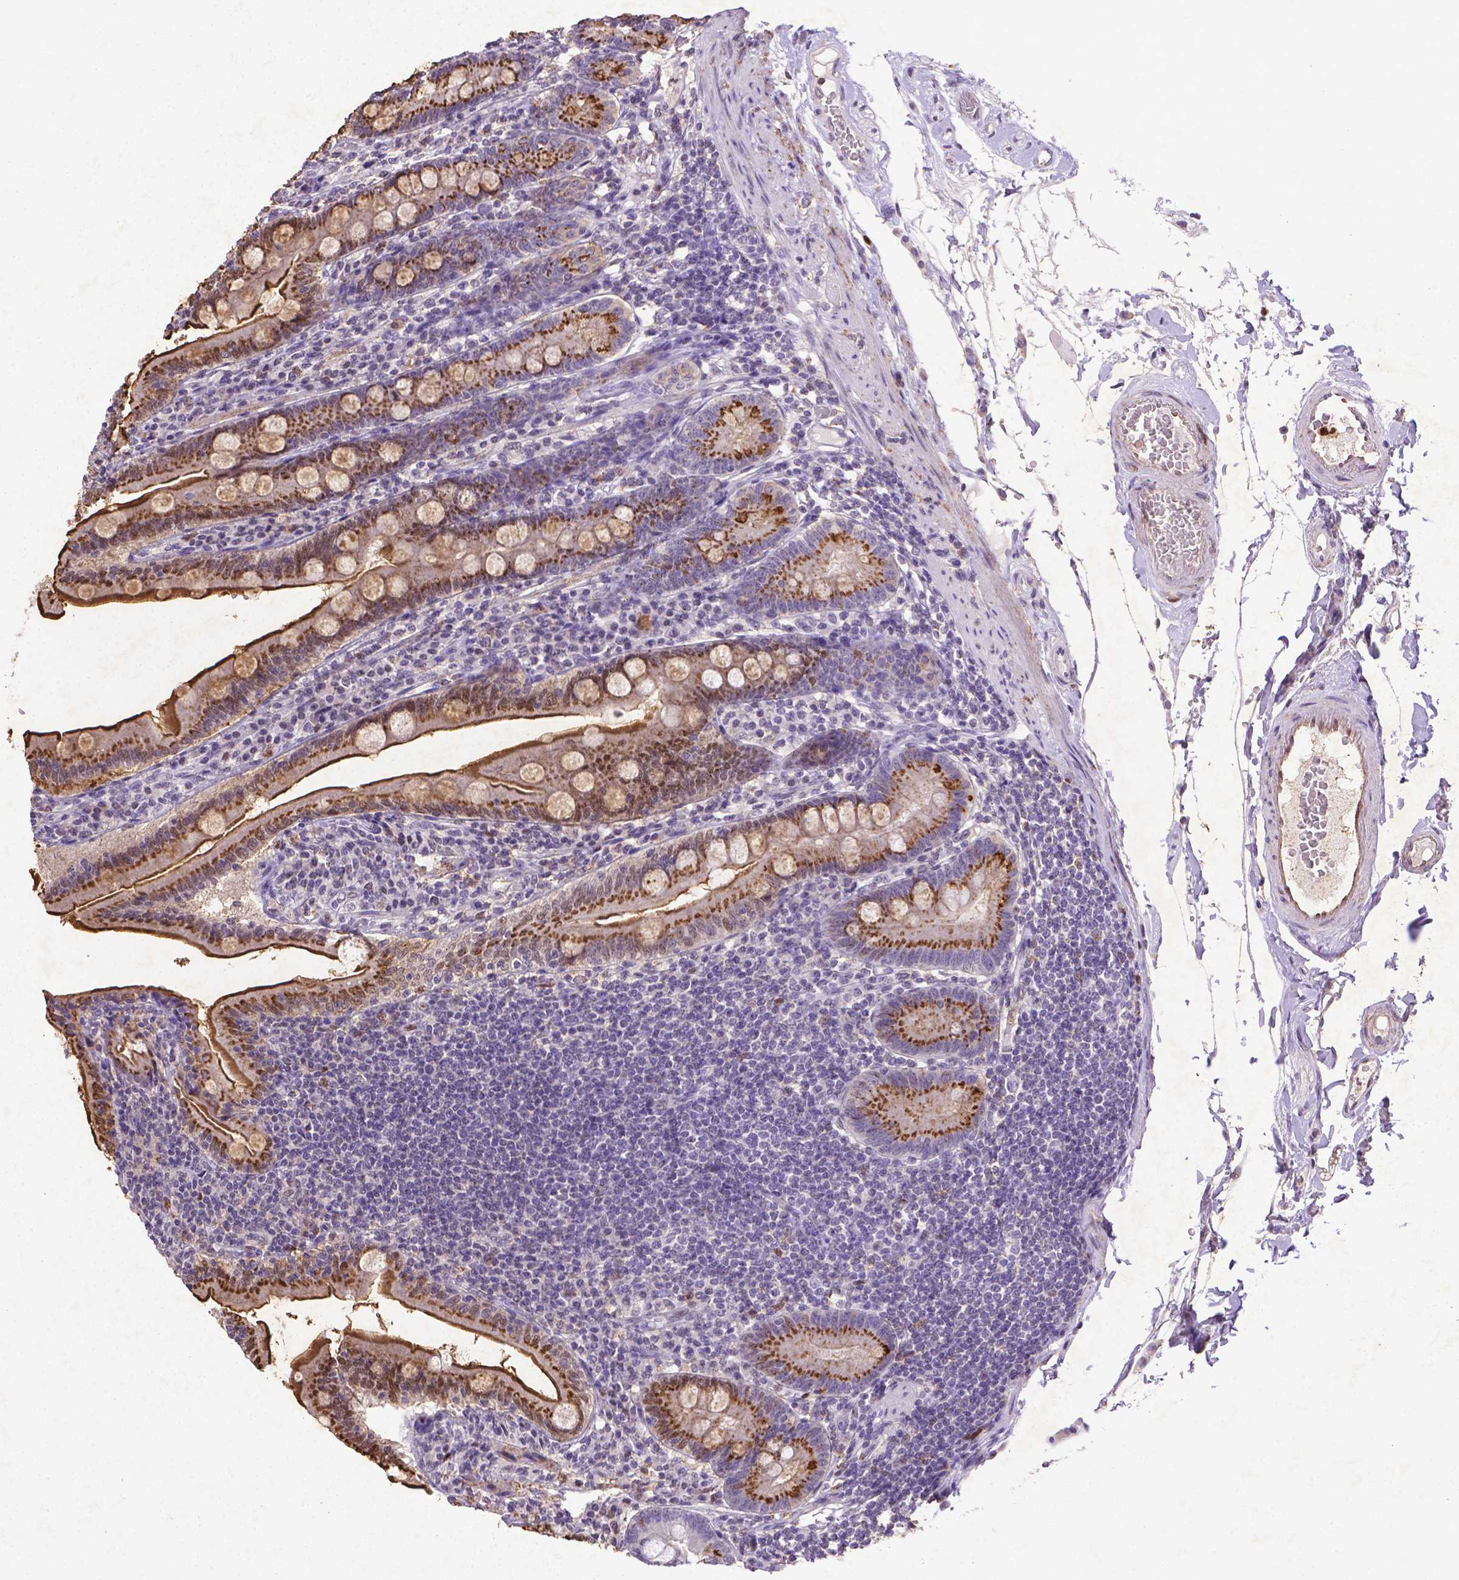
{"staining": {"intensity": "moderate", "quantity": ">75%", "location": "cytoplasmic/membranous,nuclear"}, "tissue": "duodenum", "cell_type": "Glandular cells", "image_type": "normal", "snomed": [{"axis": "morphology", "description": "Normal tissue, NOS"}, {"axis": "topography", "description": "Duodenum"}], "caption": "A high-resolution image shows IHC staining of unremarkable duodenum, which exhibits moderate cytoplasmic/membranous,nuclear positivity in about >75% of glandular cells. (DAB (3,3'-diaminobenzidine) IHC, brown staining for protein, blue staining for nuclei).", "gene": "CDKN1A", "patient": {"sex": "female", "age": 67}}